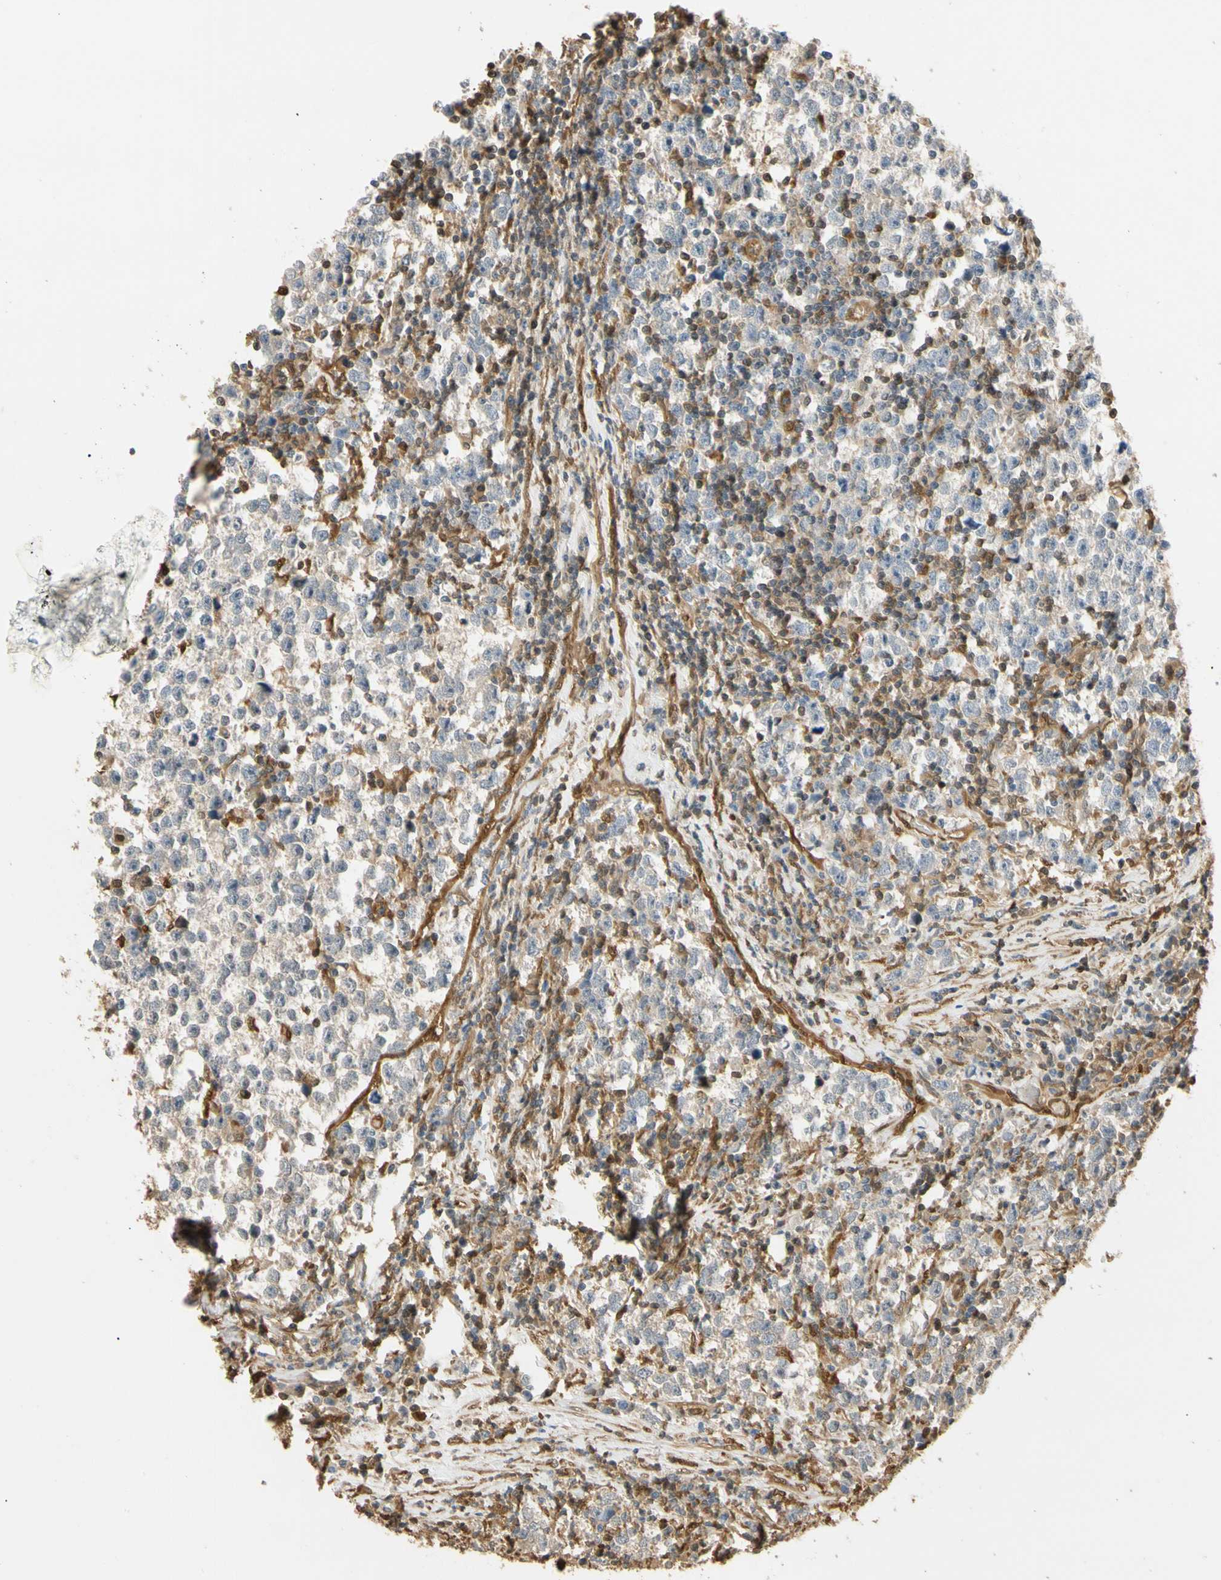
{"staining": {"intensity": "weak", "quantity": "25%-75%", "location": "cytoplasmic/membranous"}, "tissue": "testis cancer", "cell_type": "Tumor cells", "image_type": "cancer", "snomed": [{"axis": "morphology", "description": "Seminoma, NOS"}, {"axis": "topography", "description": "Testis"}], "caption": "Immunohistochemistry of testis cancer shows low levels of weak cytoplasmic/membranous positivity in about 25%-75% of tumor cells.", "gene": "S100A6", "patient": {"sex": "male", "age": 43}}